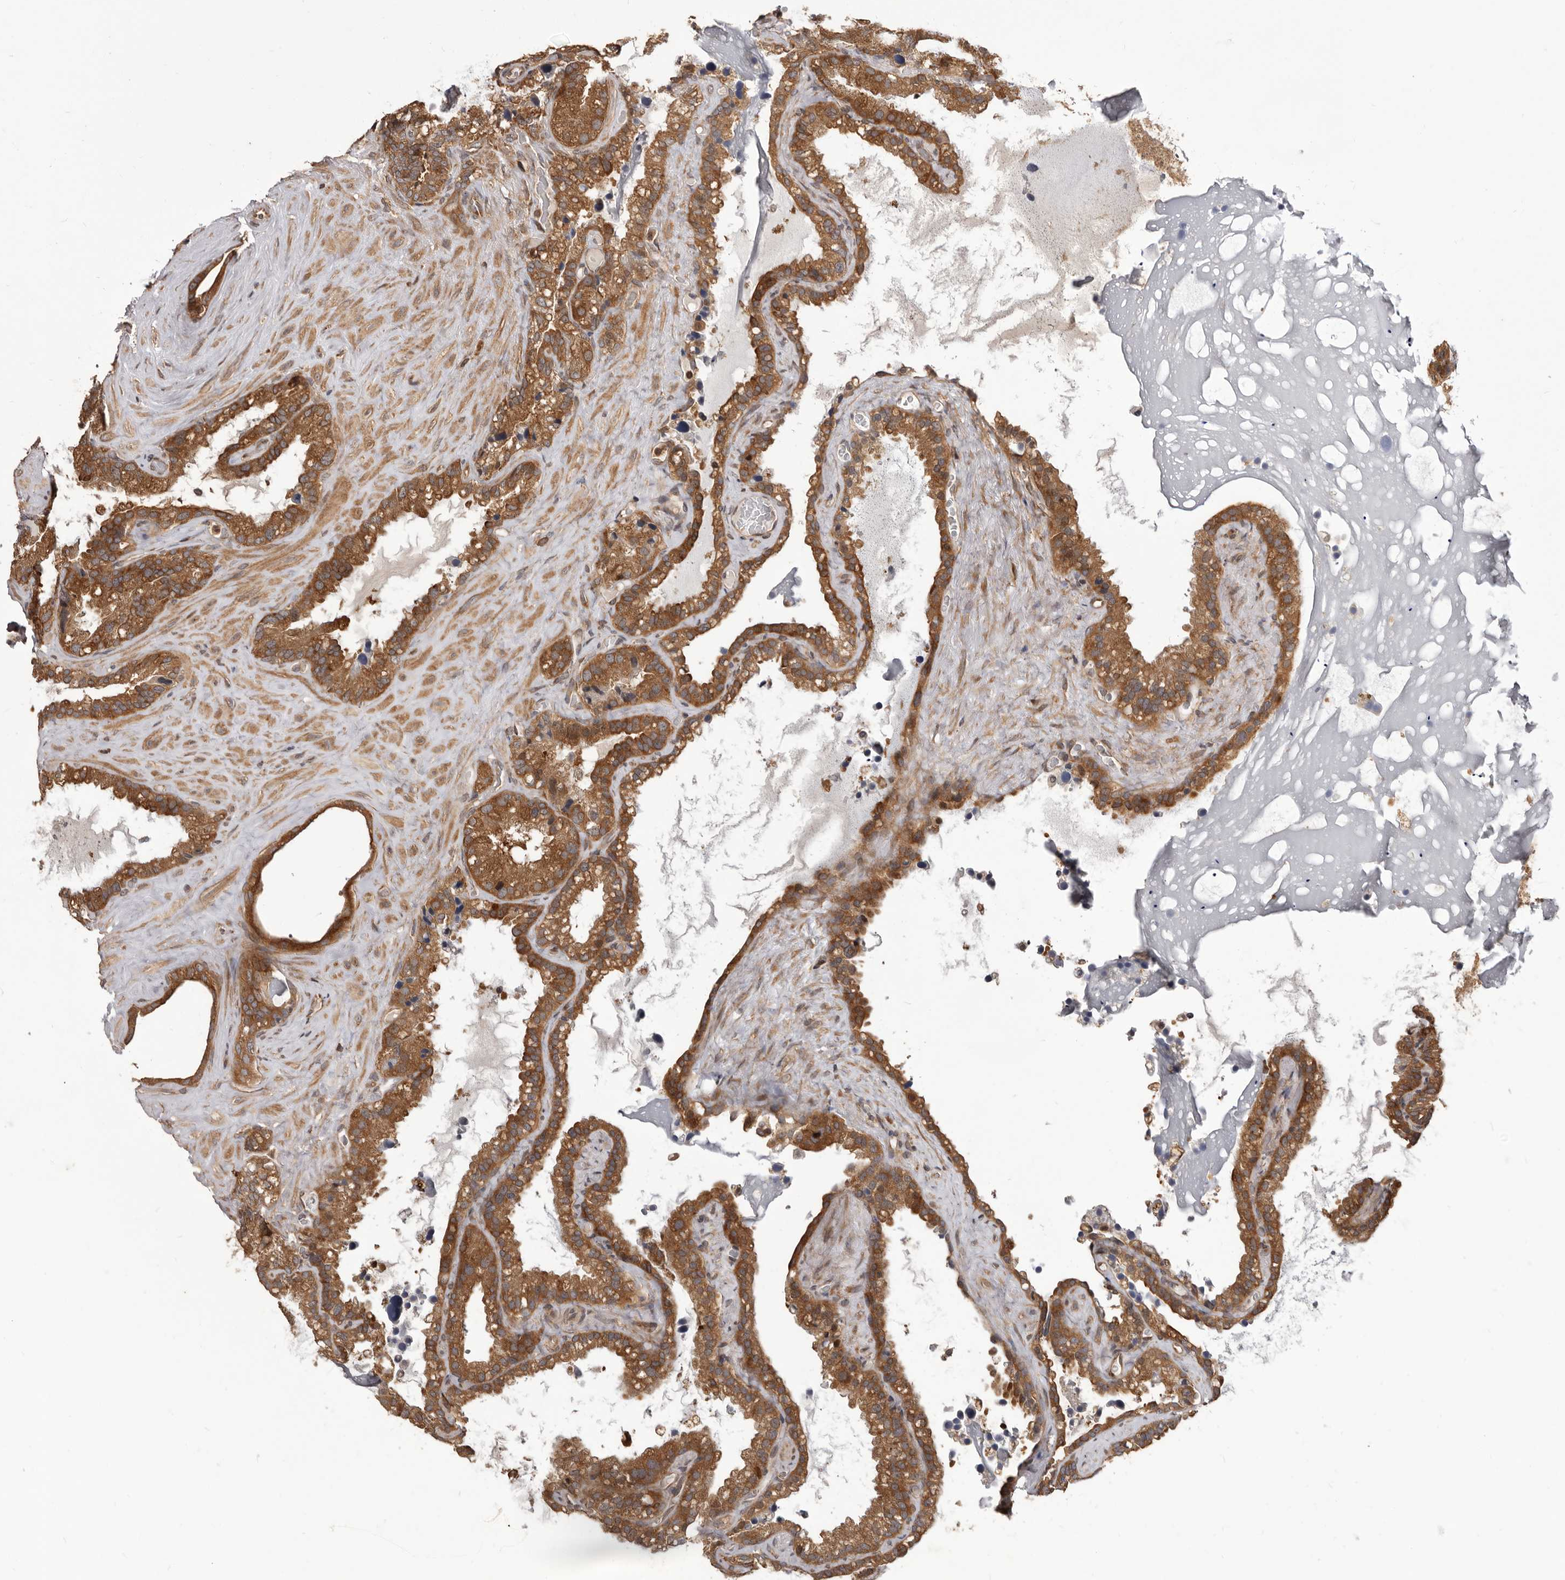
{"staining": {"intensity": "moderate", "quantity": ">75%", "location": "cytoplasmic/membranous"}, "tissue": "seminal vesicle", "cell_type": "Glandular cells", "image_type": "normal", "snomed": [{"axis": "morphology", "description": "Normal tissue, NOS"}, {"axis": "topography", "description": "Prostate"}, {"axis": "topography", "description": "Seminal veicle"}], "caption": "The micrograph demonstrates staining of unremarkable seminal vesicle, revealing moderate cytoplasmic/membranous protein expression (brown color) within glandular cells.", "gene": "HBS1L", "patient": {"sex": "male", "age": 68}}